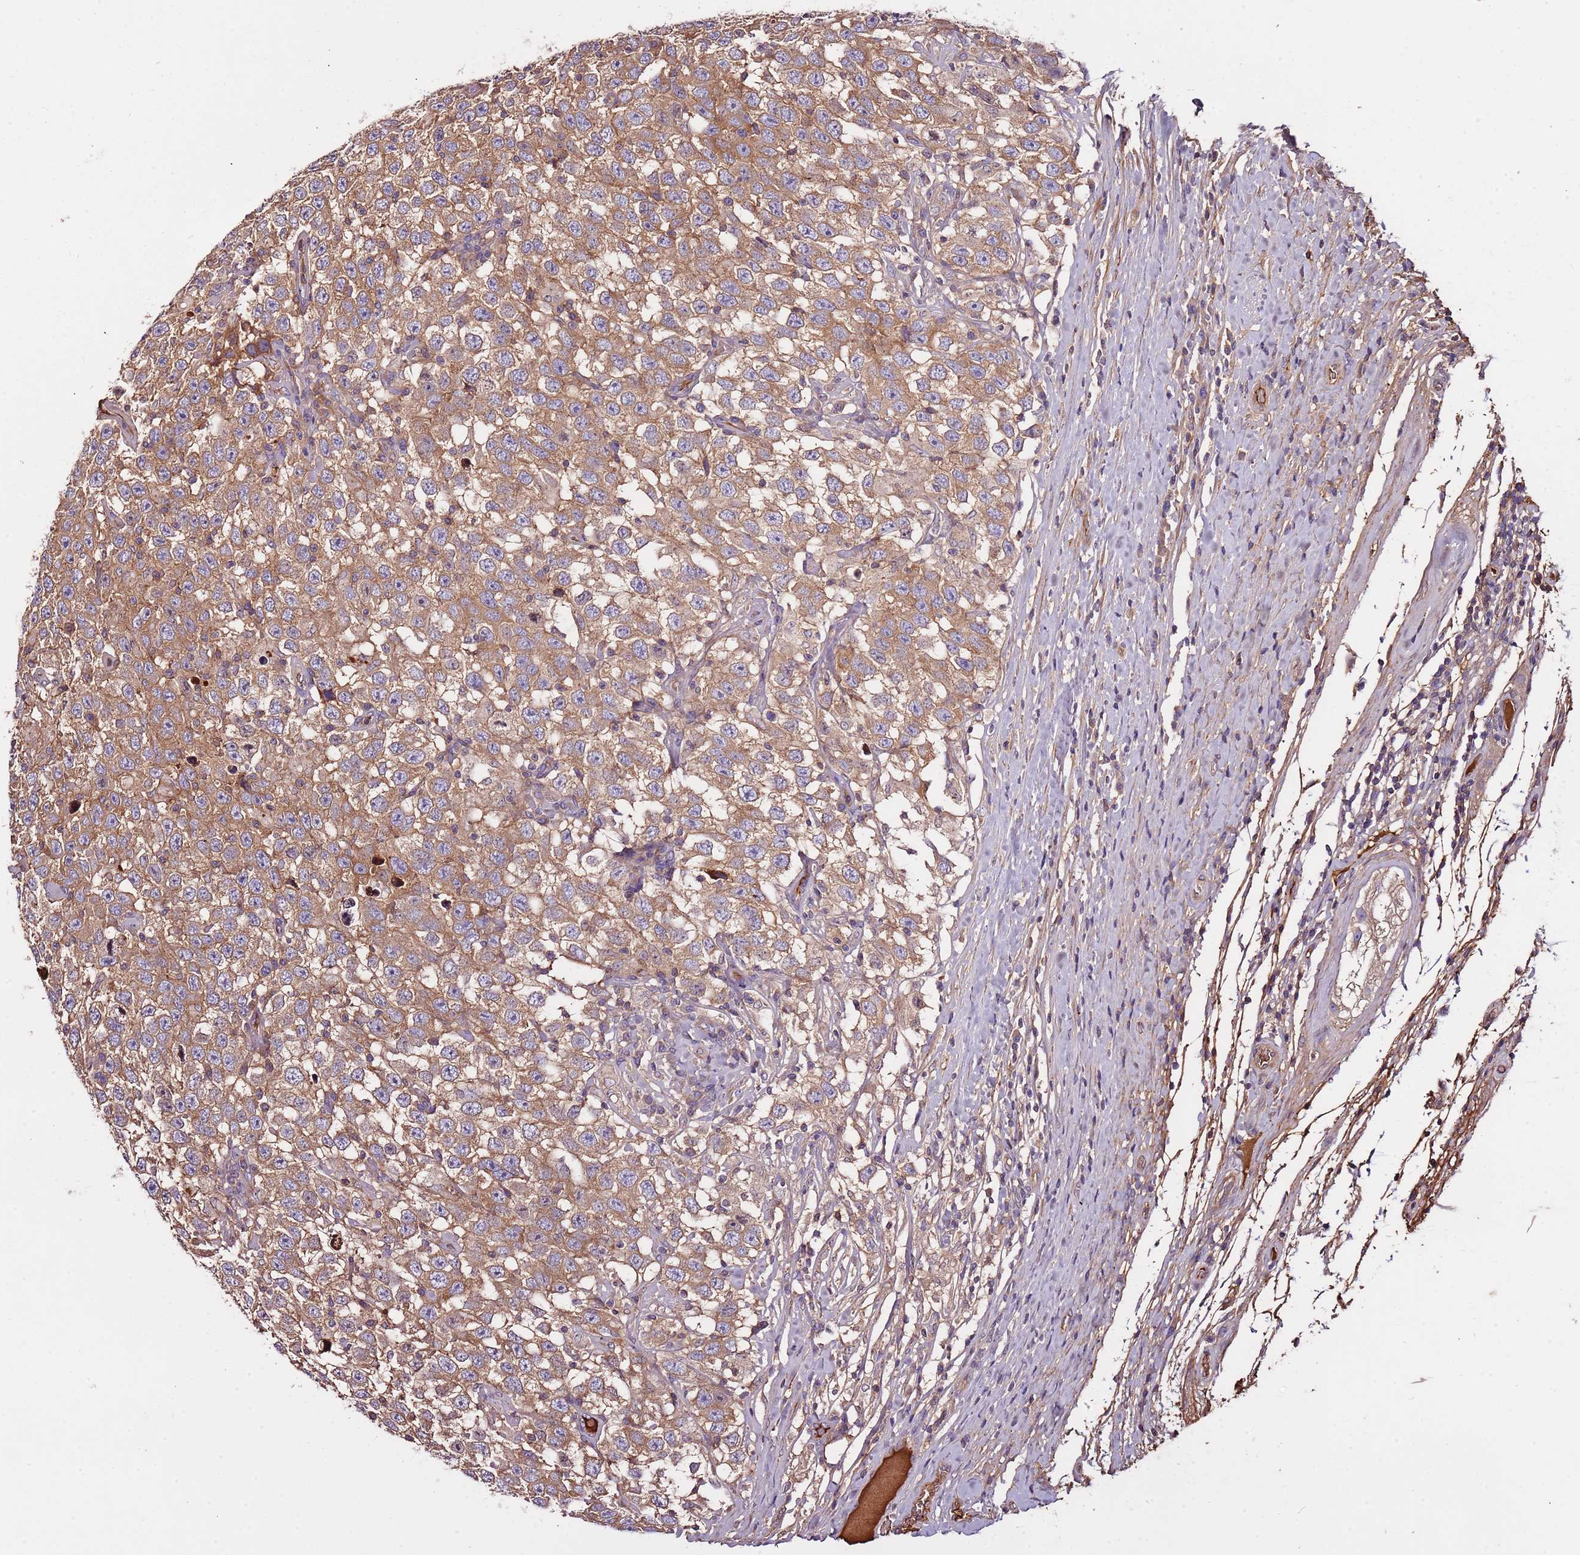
{"staining": {"intensity": "moderate", "quantity": ">75%", "location": "cytoplasmic/membranous"}, "tissue": "testis cancer", "cell_type": "Tumor cells", "image_type": "cancer", "snomed": [{"axis": "morphology", "description": "Seminoma, NOS"}, {"axis": "topography", "description": "Testis"}], "caption": "Protein analysis of testis cancer (seminoma) tissue shows moderate cytoplasmic/membranous staining in about >75% of tumor cells. The protein is shown in brown color, while the nuclei are stained blue.", "gene": "DENR", "patient": {"sex": "male", "age": 41}}